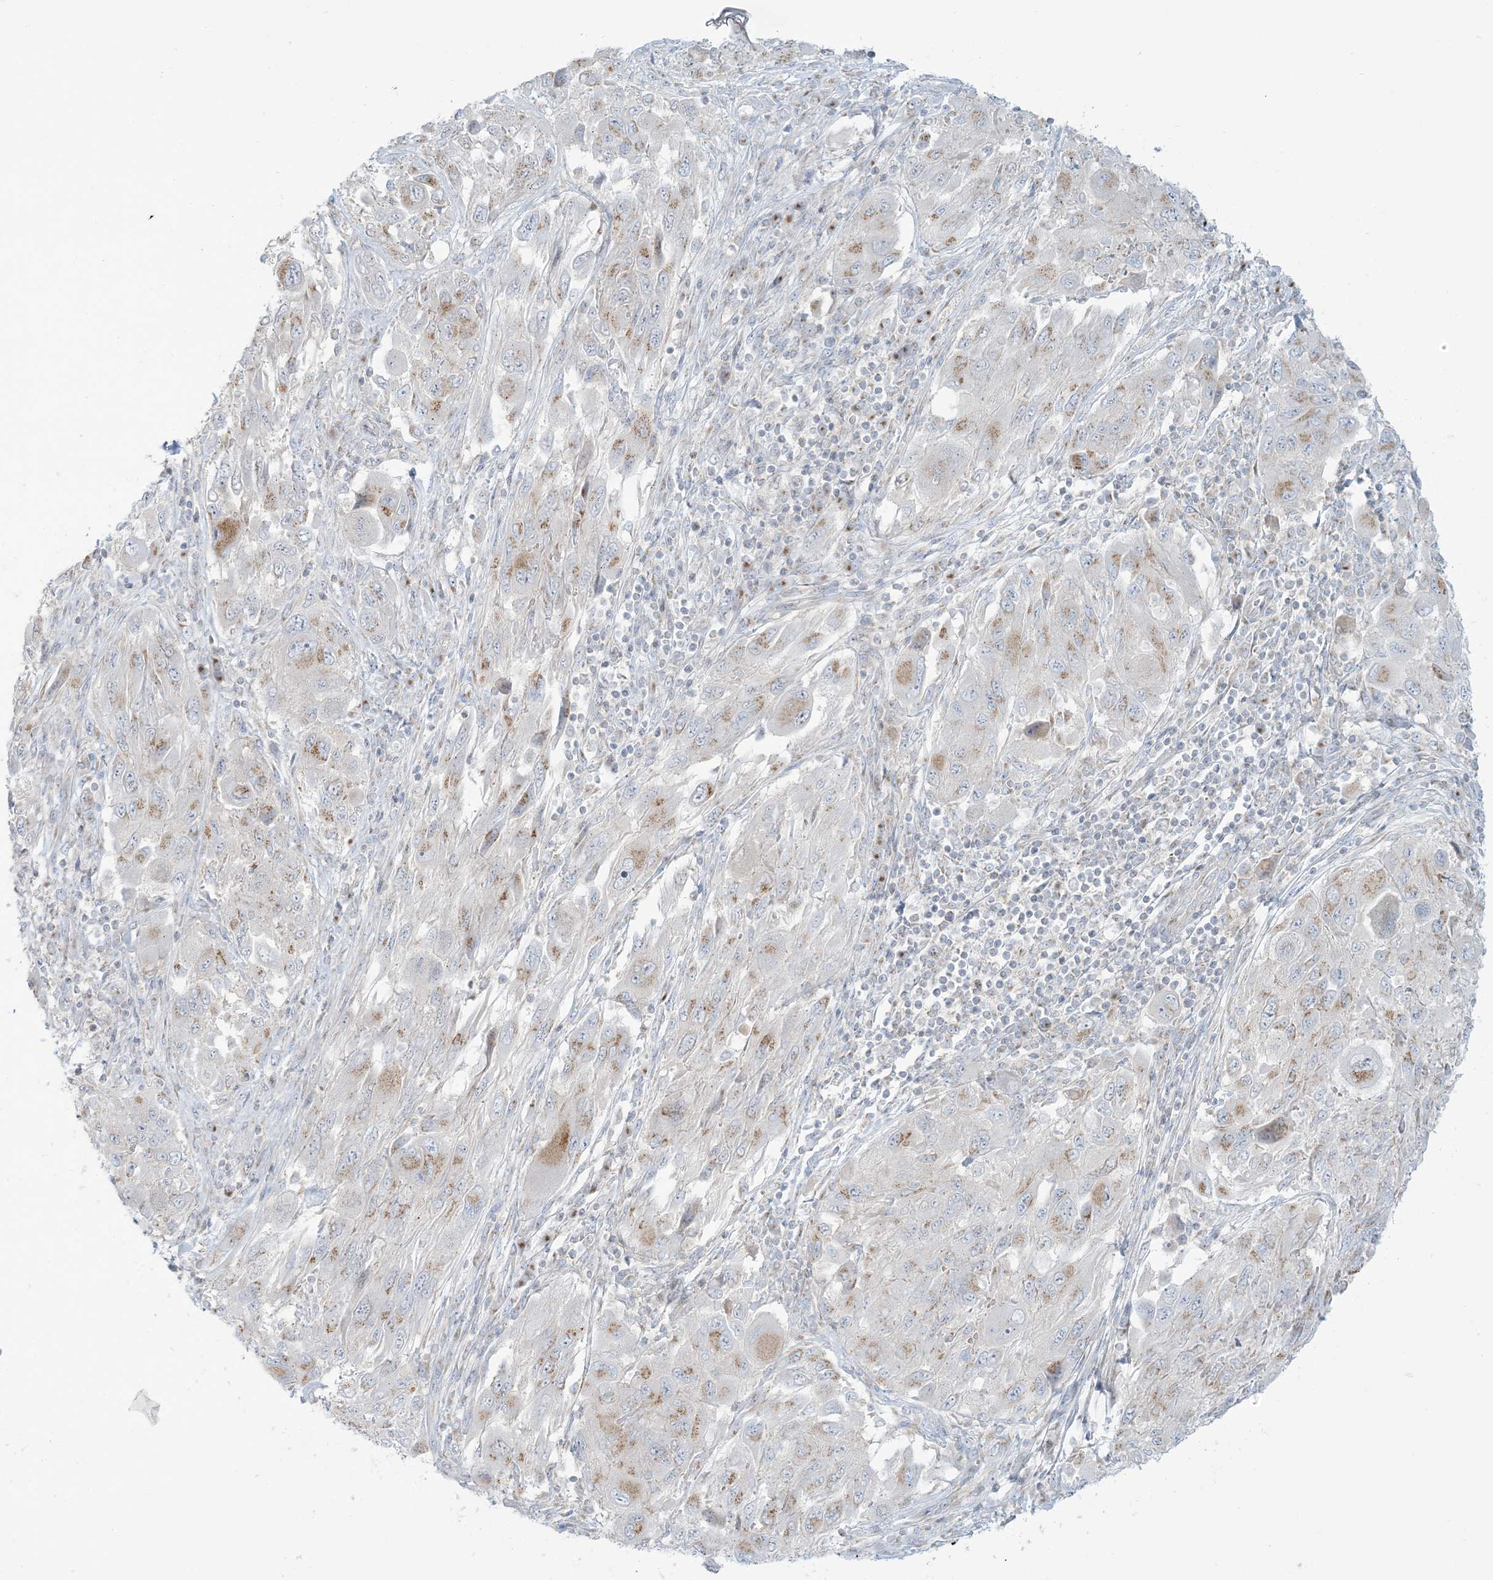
{"staining": {"intensity": "moderate", "quantity": "25%-75%", "location": "cytoplasmic/membranous"}, "tissue": "melanoma", "cell_type": "Tumor cells", "image_type": "cancer", "snomed": [{"axis": "morphology", "description": "Malignant melanoma, NOS"}, {"axis": "topography", "description": "Skin"}], "caption": "A brown stain shows moderate cytoplasmic/membranous positivity of a protein in human melanoma tumor cells. (DAB IHC with brightfield microscopy, high magnification).", "gene": "AFTPH", "patient": {"sex": "female", "age": 91}}